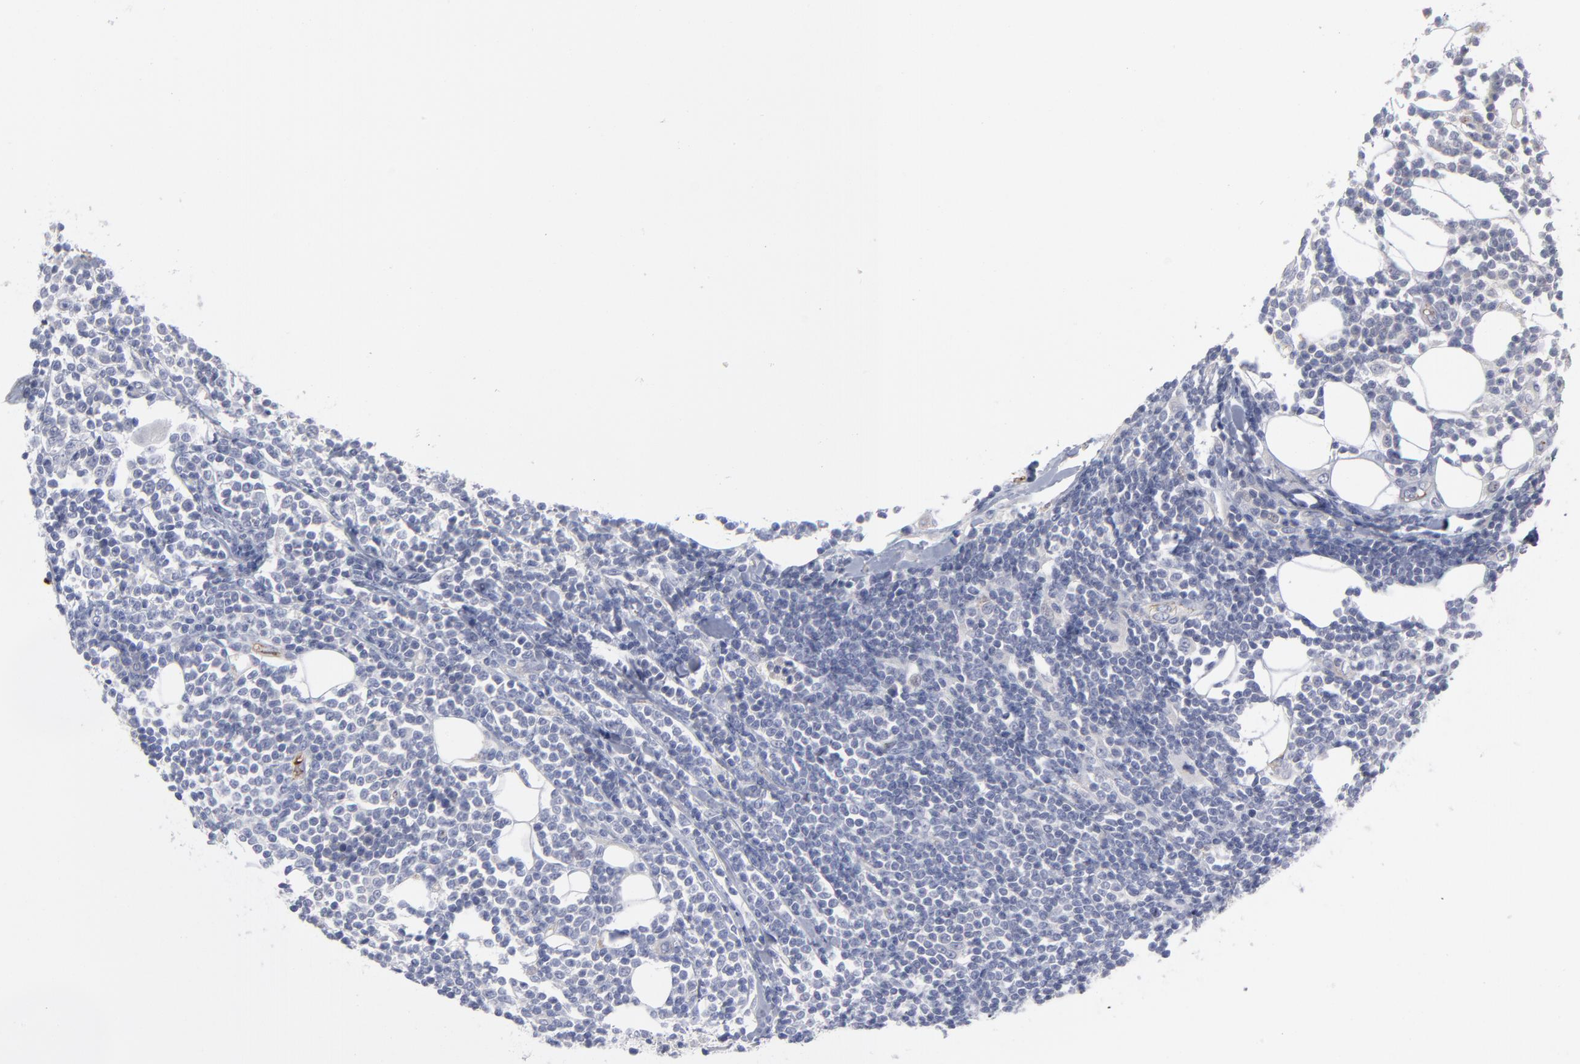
{"staining": {"intensity": "negative", "quantity": "none", "location": "none"}, "tissue": "lymphoma", "cell_type": "Tumor cells", "image_type": "cancer", "snomed": [{"axis": "morphology", "description": "Malignant lymphoma, non-Hodgkin's type, Low grade"}, {"axis": "topography", "description": "Soft tissue"}], "caption": "High magnification brightfield microscopy of low-grade malignant lymphoma, non-Hodgkin's type stained with DAB (brown) and counterstained with hematoxylin (blue): tumor cells show no significant expression.", "gene": "CCR3", "patient": {"sex": "male", "age": 92}}